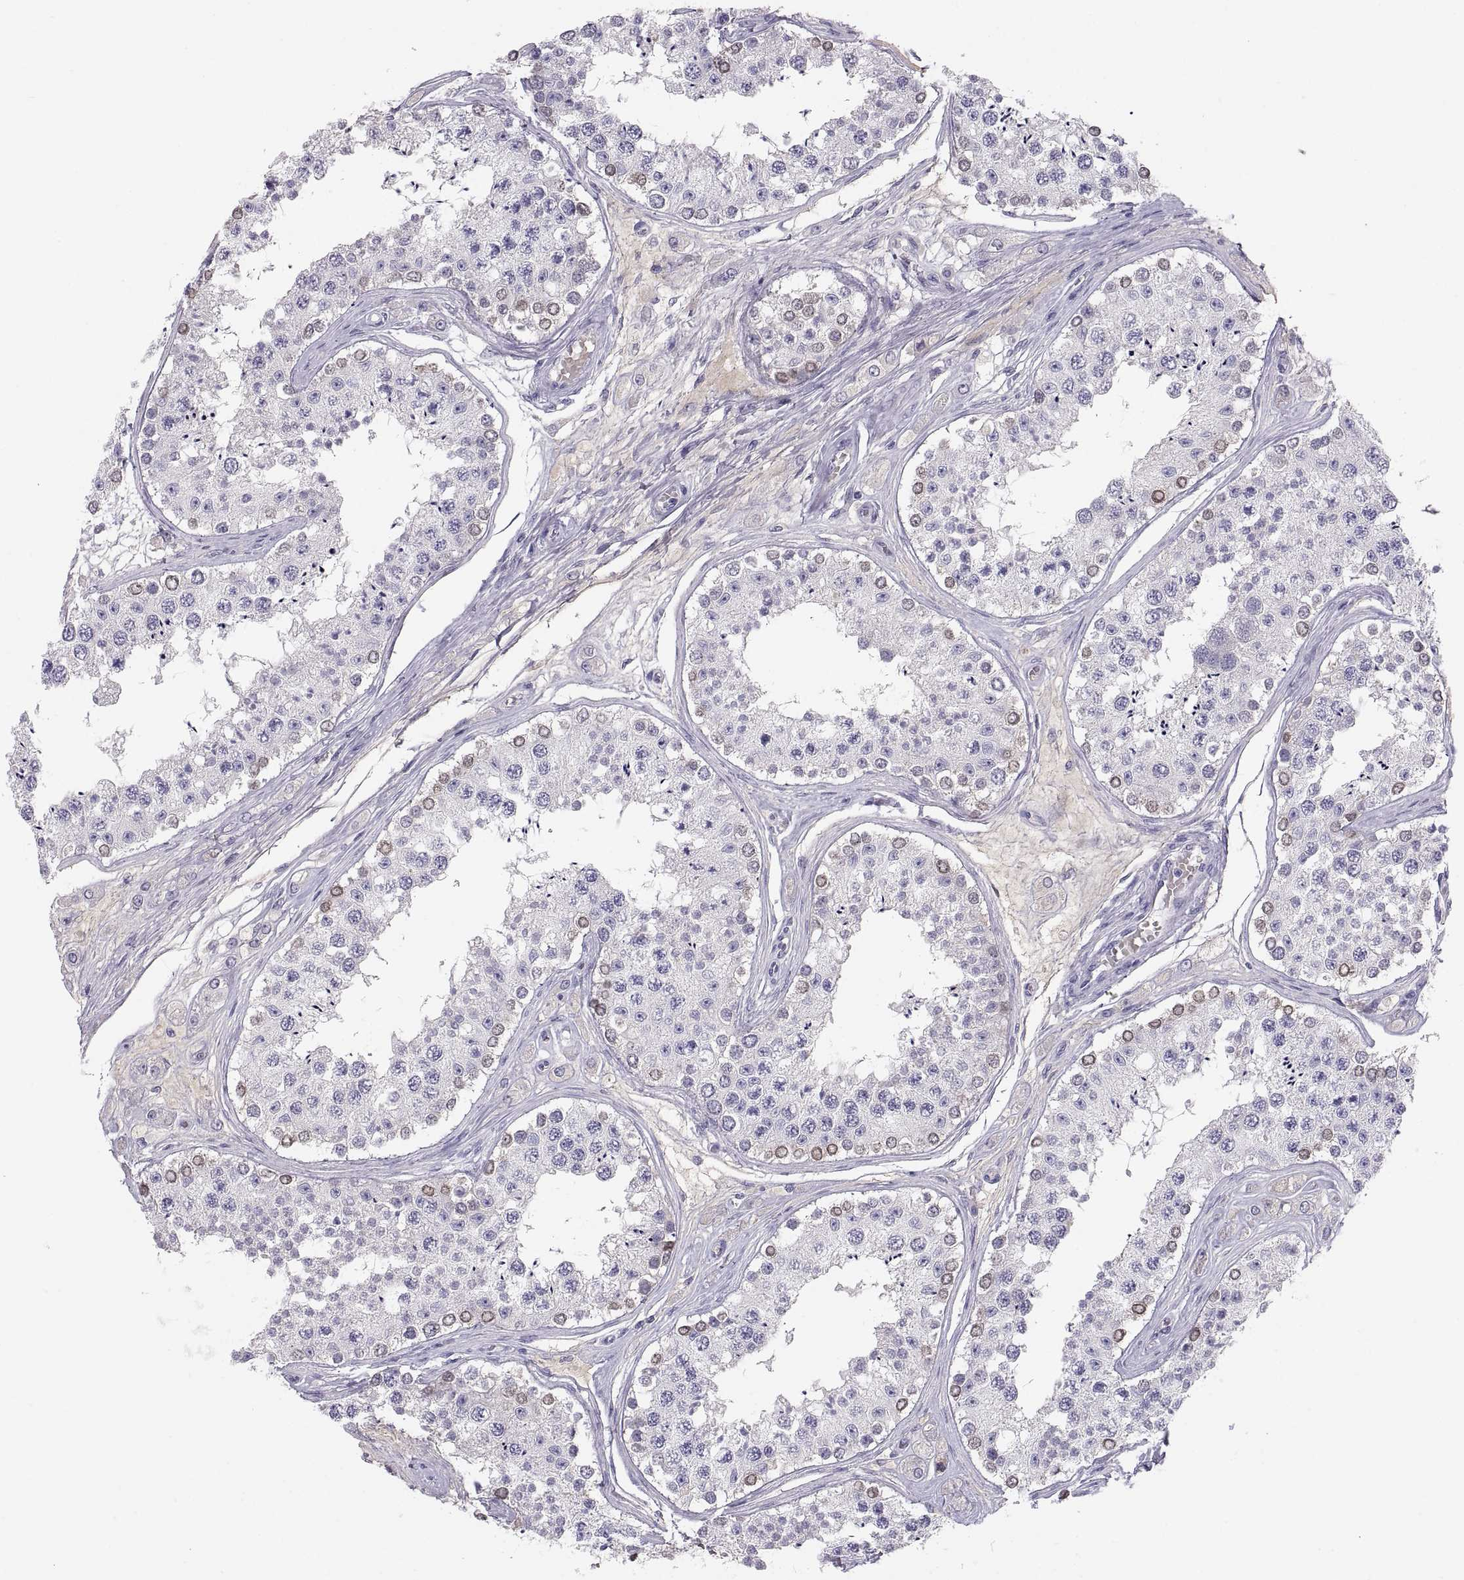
{"staining": {"intensity": "strong", "quantity": "<25%", "location": "cytoplasmic/membranous,nuclear"}, "tissue": "testis", "cell_type": "Cells in seminiferous ducts", "image_type": "normal", "snomed": [{"axis": "morphology", "description": "Normal tissue, NOS"}, {"axis": "topography", "description": "Testis"}], "caption": "An IHC image of unremarkable tissue is shown. Protein staining in brown labels strong cytoplasmic/membranous,nuclear positivity in testis within cells in seminiferous ducts.", "gene": "MAGEB2", "patient": {"sex": "male", "age": 25}}